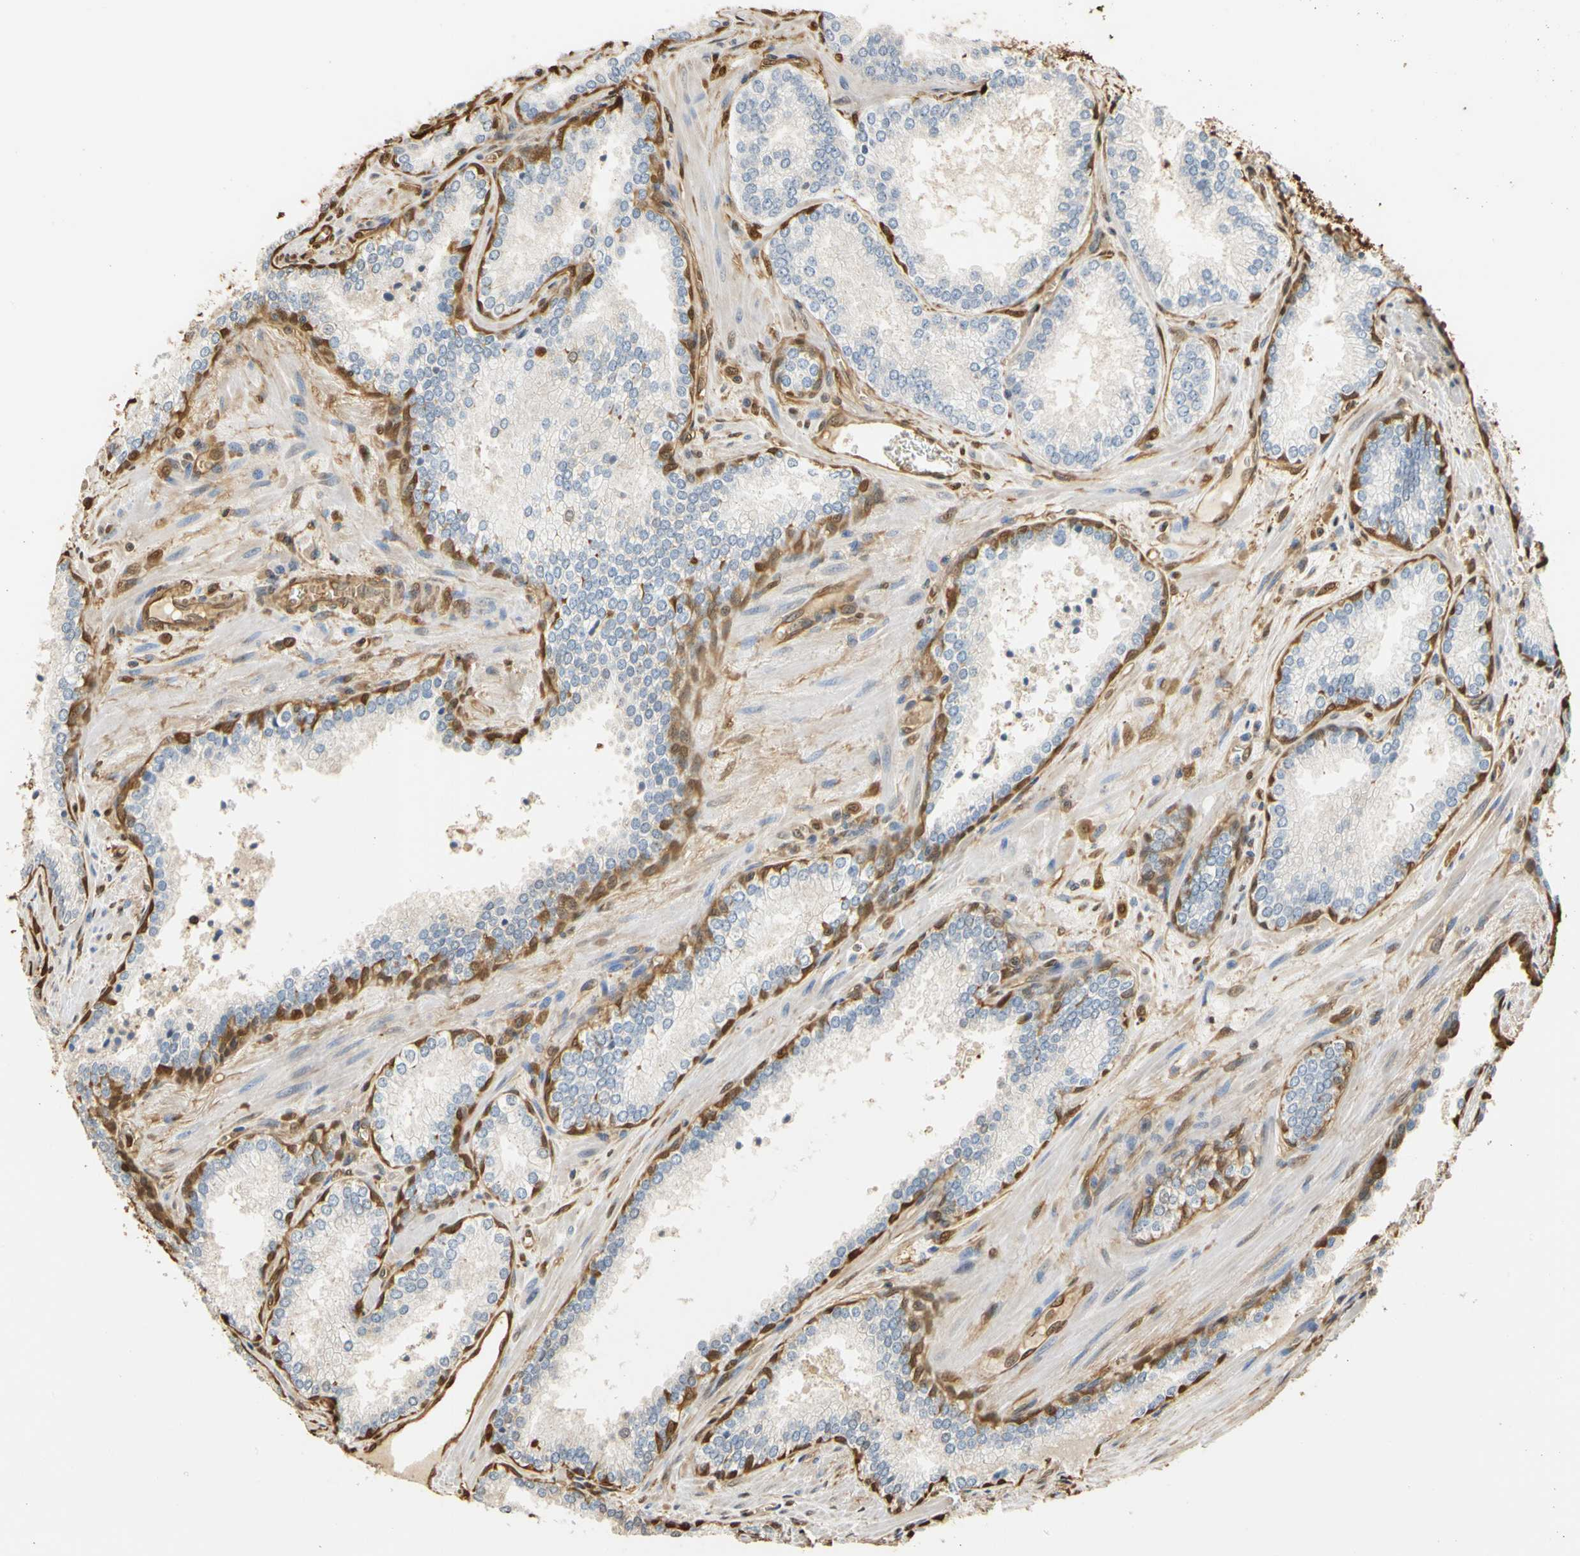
{"staining": {"intensity": "negative", "quantity": "none", "location": "none"}, "tissue": "prostate cancer", "cell_type": "Tumor cells", "image_type": "cancer", "snomed": [{"axis": "morphology", "description": "Adenocarcinoma, Low grade"}, {"axis": "topography", "description": "Prostate"}], "caption": "Tumor cells are negative for brown protein staining in adenocarcinoma (low-grade) (prostate).", "gene": "S100A6", "patient": {"sex": "male", "age": 60}}